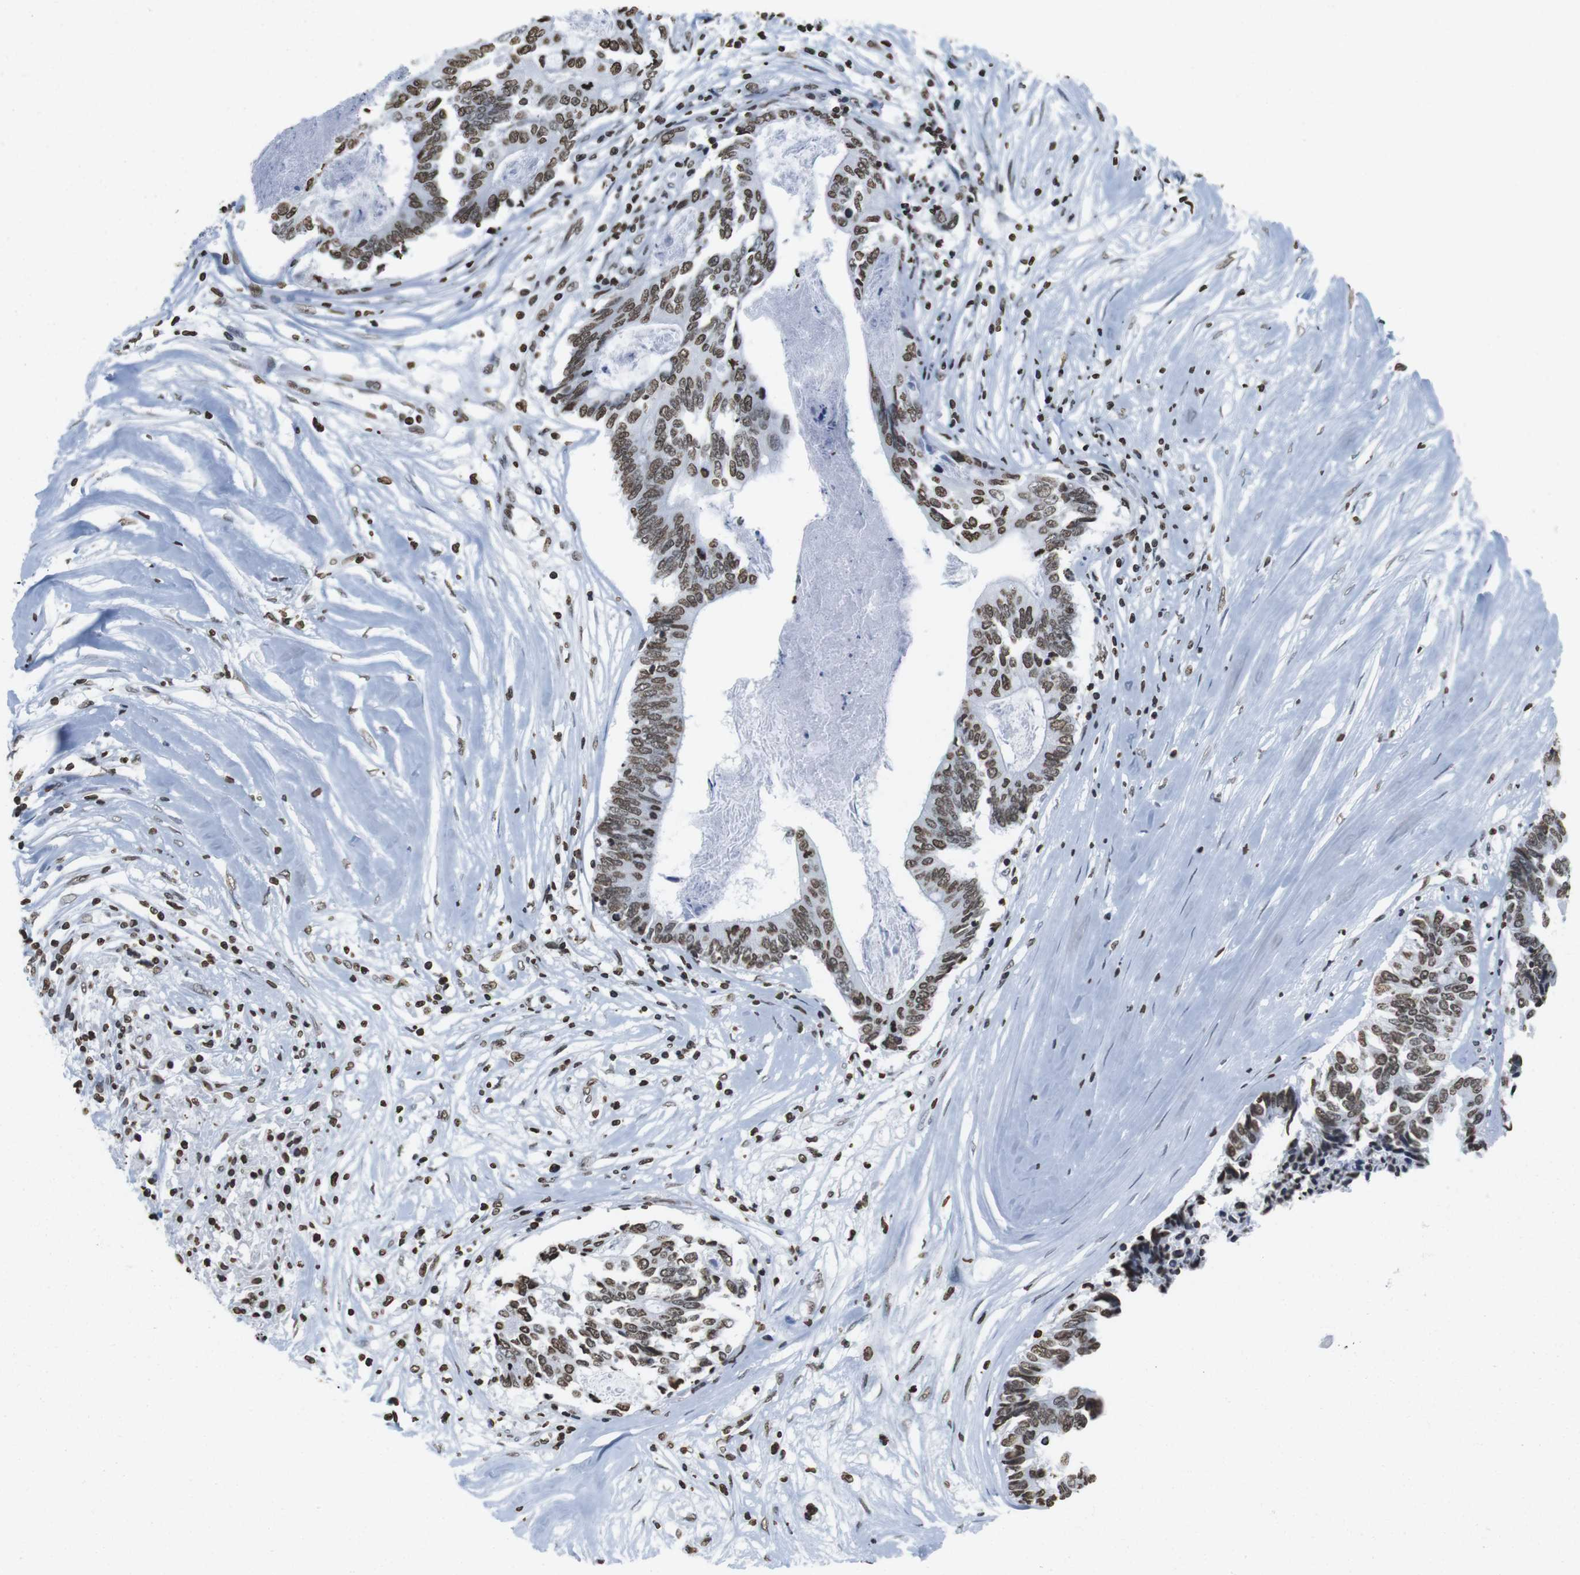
{"staining": {"intensity": "moderate", "quantity": ">75%", "location": "nuclear"}, "tissue": "colorectal cancer", "cell_type": "Tumor cells", "image_type": "cancer", "snomed": [{"axis": "morphology", "description": "Adenocarcinoma, NOS"}, {"axis": "topography", "description": "Rectum"}], "caption": "IHC image of neoplastic tissue: colorectal cancer stained using immunohistochemistry demonstrates medium levels of moderate protein expression localized specifically in the nuclear of tumor cells, appearing as a nuclear brown color.", "gene": "BSX", "patient": {"sex": "male", "age": 63}}